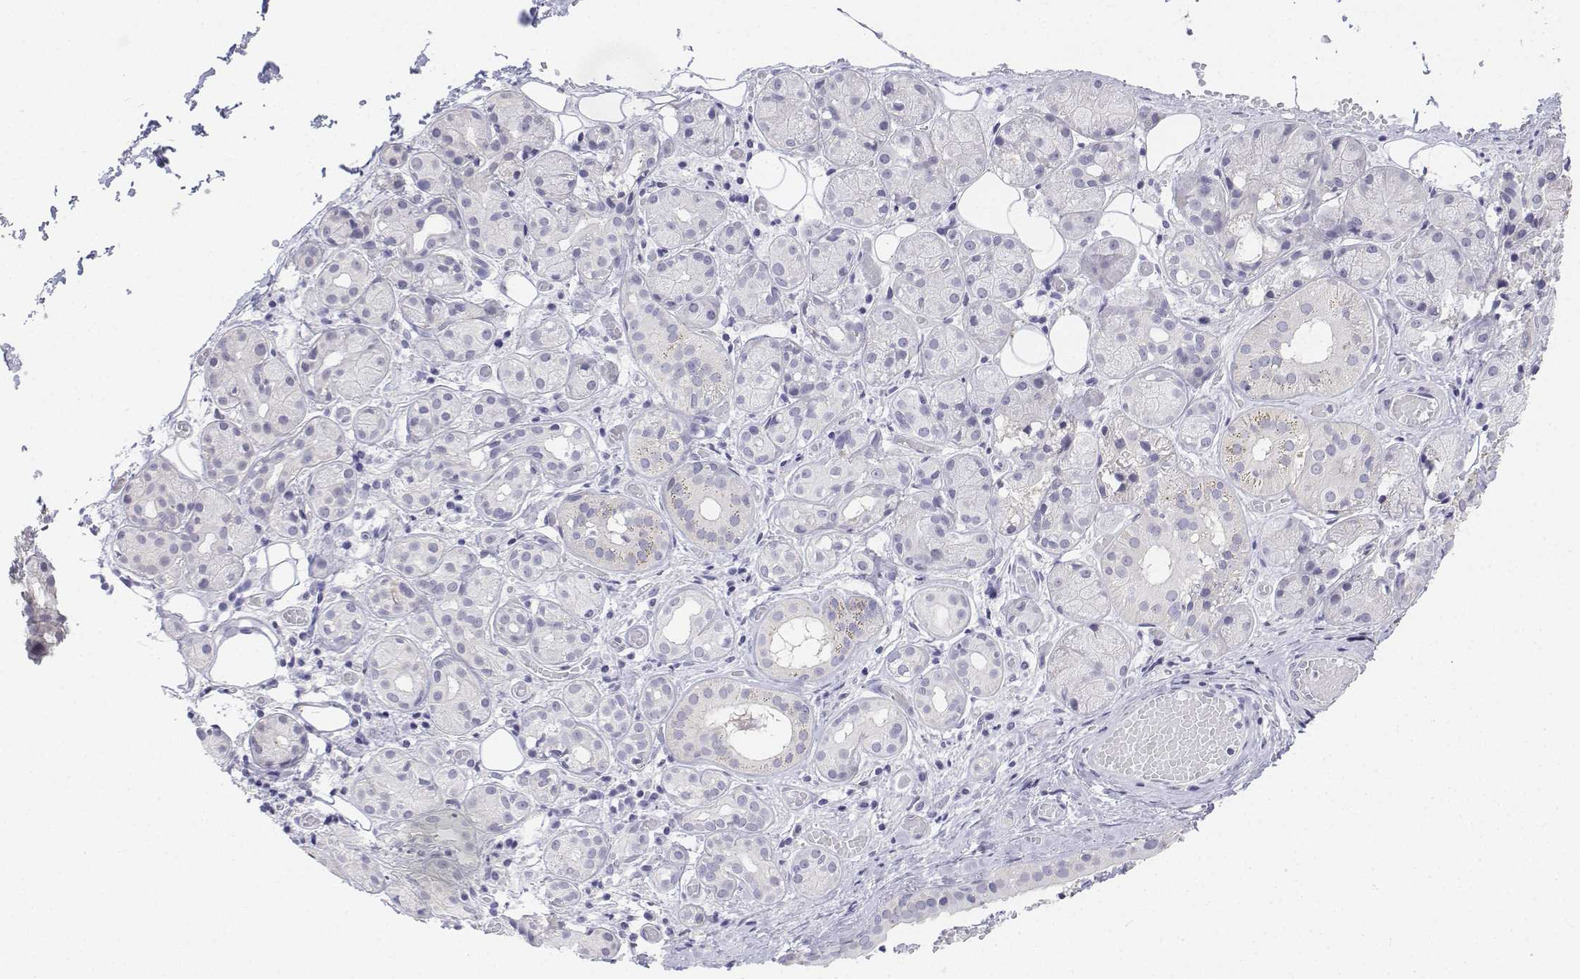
{"staining": {"intensity": "negative", "quantity": "none", "location": "none"}, "tissue": "salivary gland", "cell_type": "Glandular cells", "image_type": "normal", "snomed": [{"axis": "morphology", "description": "Normal tissue, NOS"}, {"axis": "topography", "description": "Salivary gland"}, {"axis": "topography", "description": "Peripheral nerve tissue"}], "caption": "Glandular cells show no significant staining in unremarkable salivary gland. (Brightfield microscopy of DAB immunohistochemistry at high magnification).", "gene": "LGSN", "patient": {"sex": "male", "age": 71}}